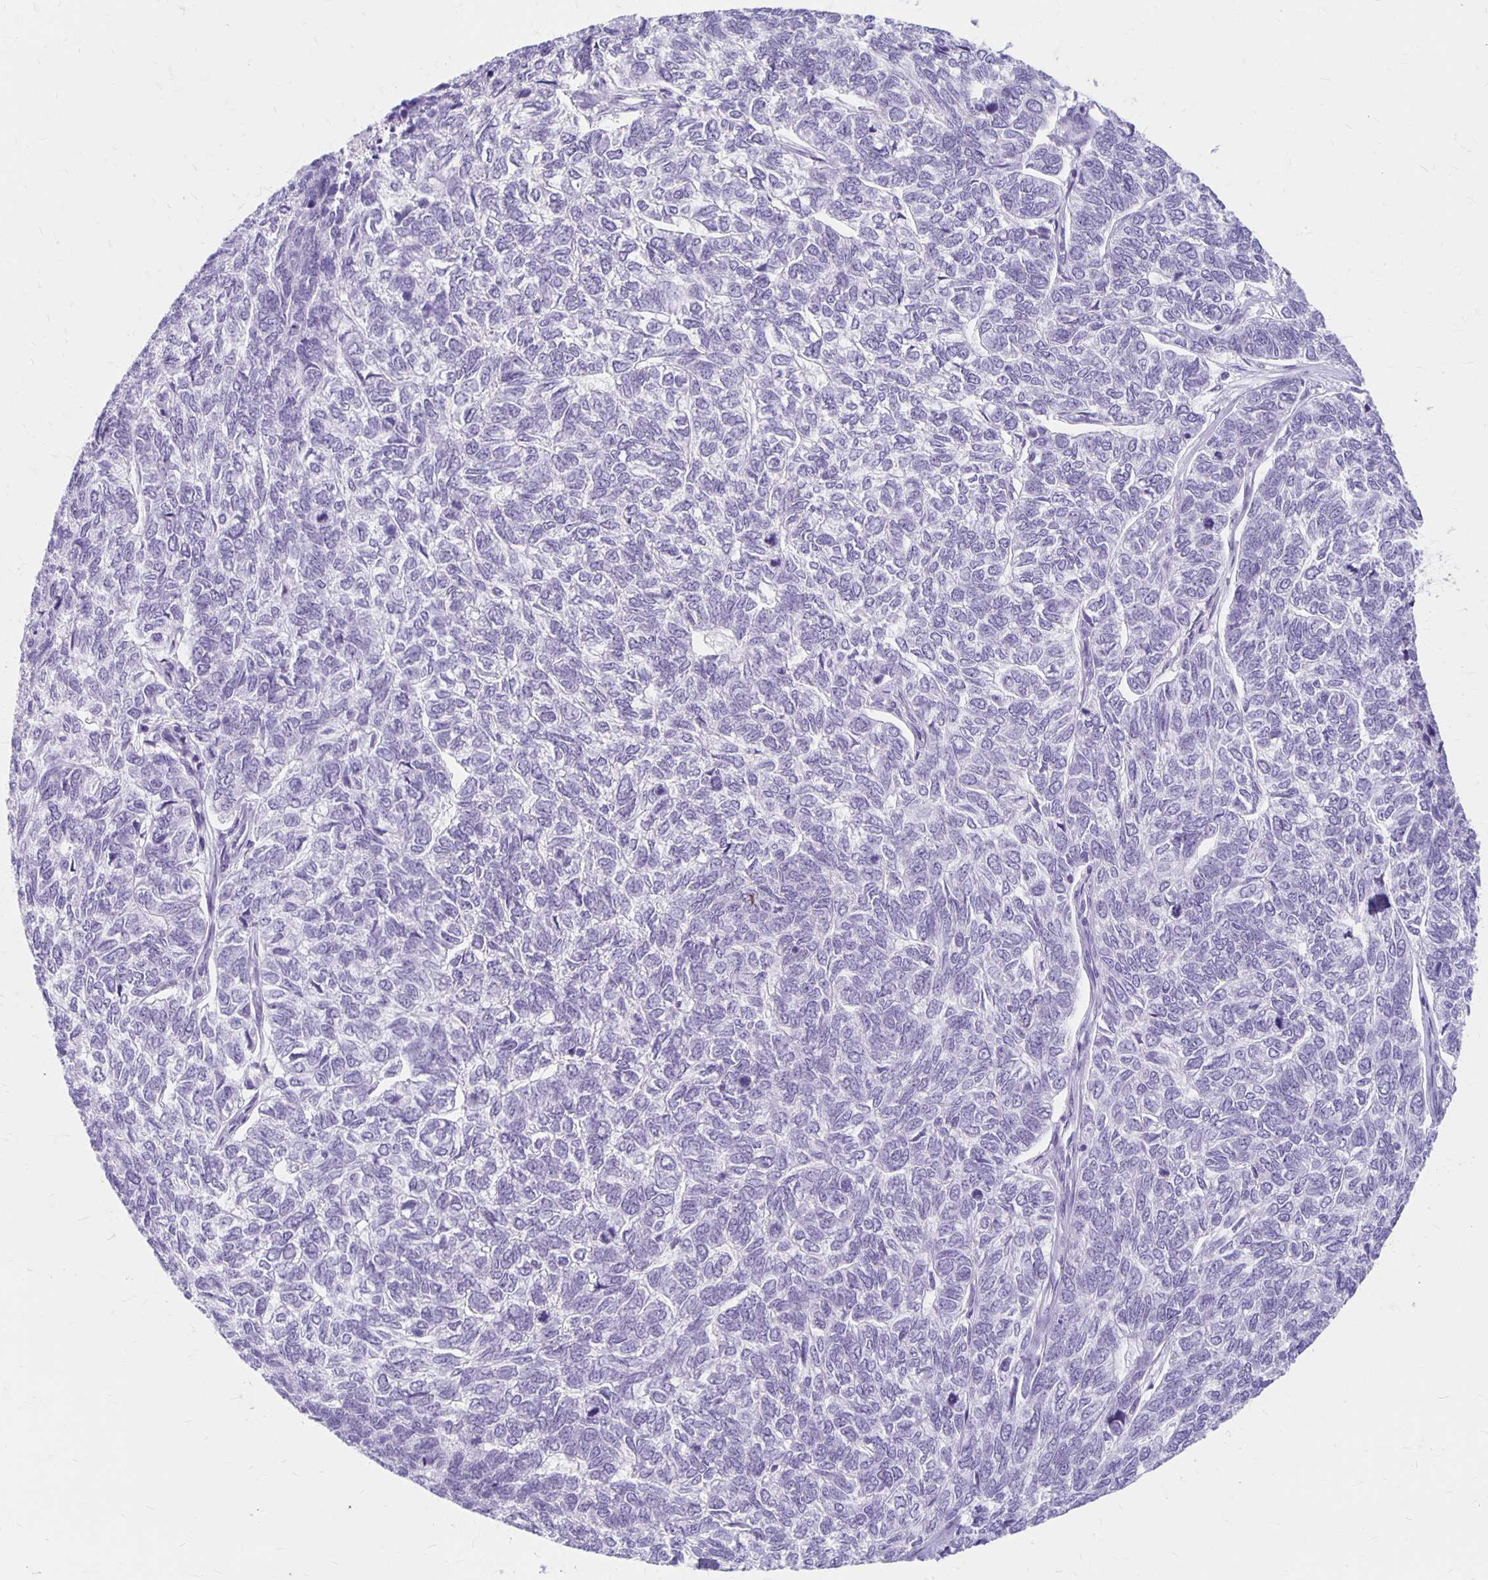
{"staining": {"intensity": "negative", "quantity": "none", "location": "none"}, "tissue": "skin cancer", "cell_type": "Tumor cells", "image_type": "cancer", "snomed": [{"axis": "morphology", "description": "Basal cell carcinoma"}, {"axis": "topography", "description": "Skin"}], "caption": "This is an immunohistochemistry micrograph of basal cell carcinoma (skin). There is no positivity in tumor cells.", "gene": "MAGEC2", "patient": {"sex": "female", "age": 65}}